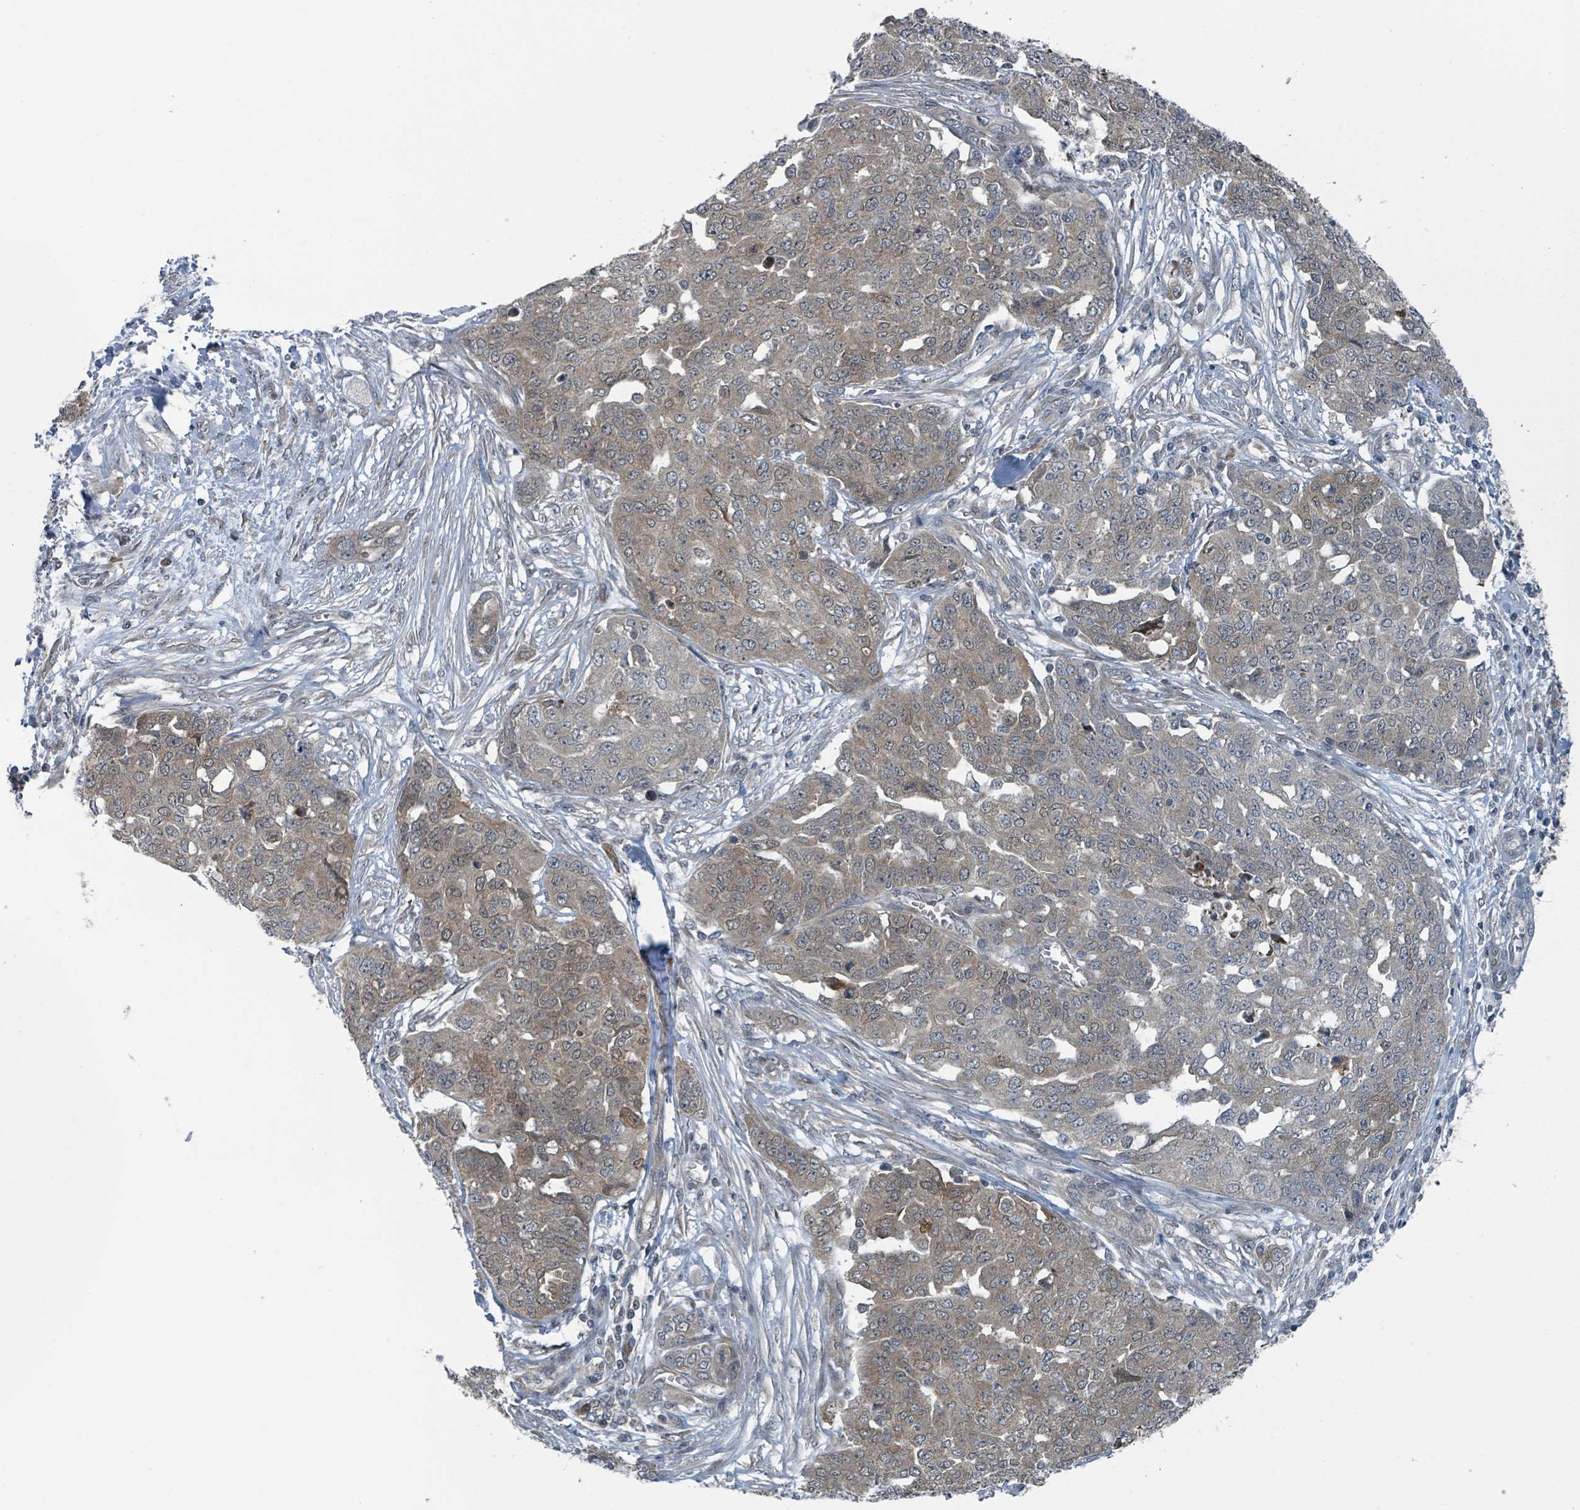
{"staining": {"intensity": "weak", "quantity": ">75%", "location": "cytoplasmic/membranous,nuclear"}, "tissue": "ovarian cancer", "cell_type": "Tumor cells", "image_type": "cancer", "snomed": [{"axis": "morphology", "description": "Cystadenocarcinoma, serous, NOS"}, {"axis": "topography", "description": "Soft tissue"}, {"axis": "topography", "description": "Ovary"}], "caption": "Immunohistochemical staining of human ovarian cancer reveals low levels of weak cytoplasmic/membranous and nuclear expression in about >75% of tumor cells.", "gene": "GOLGA7", "patient": {"sex": "female", "age": 57}}